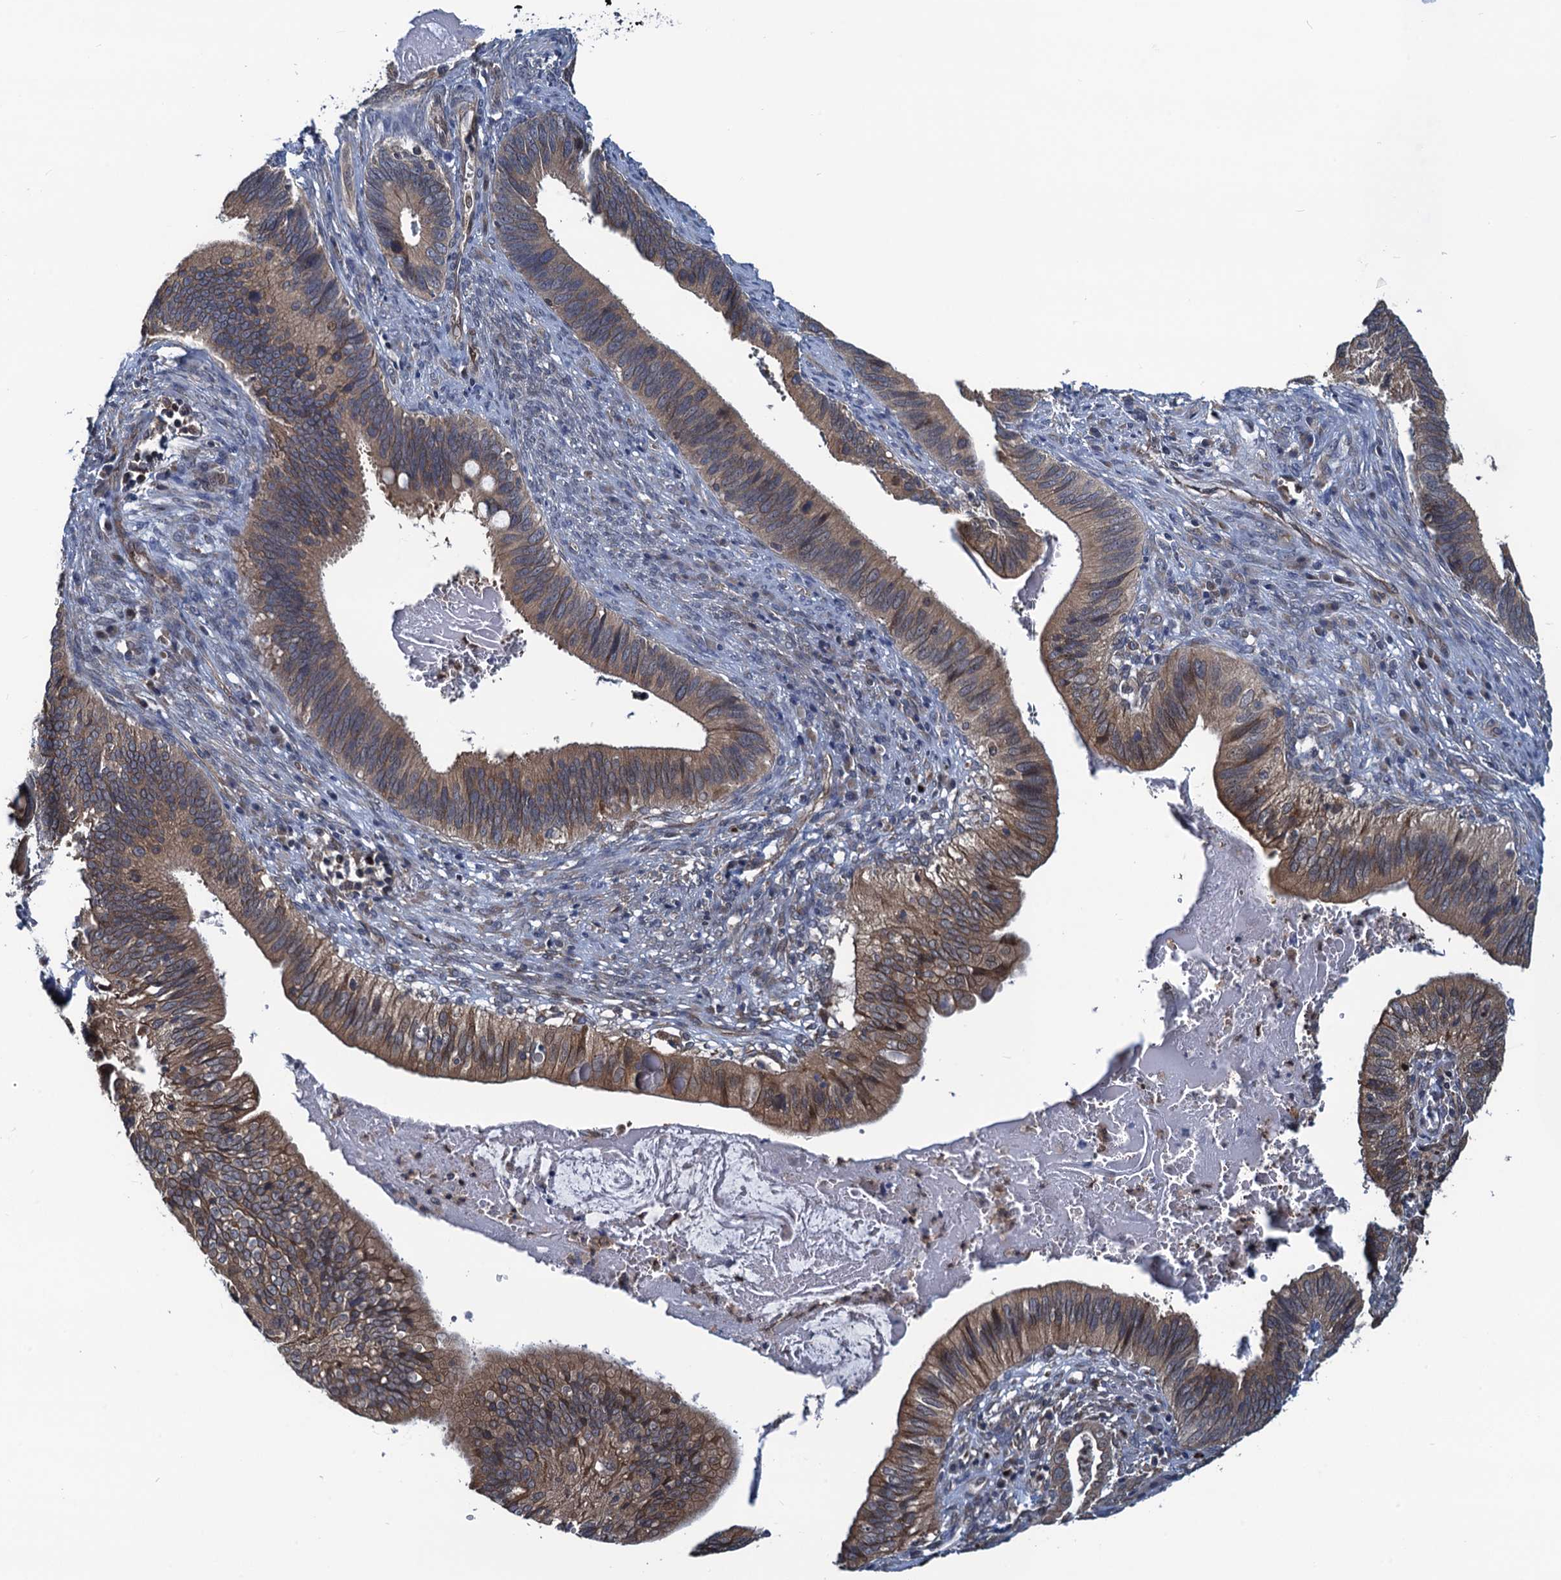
{"staining": {"intensity": "moderate", "quantity": ">75%", "location": "cytoplasmic/membranous"}, "tissue": "cervical cancer", "cell_type": "Tumor cells", "image_type": "cancer", "snomed": [{"axis": "morphology", "description": "Adenocarcinoma, NOS"}, {"axis": "topography", "description": "Cervix"}], "caption": "Immunohistochemistry staining of cervical cancer (adenocarcinoma), which demonstrates medium levels of moderate cytoplasmic/membranous positivity in approximately >75% of tumor cells indicating moderate cytoplasmic/membranous protein staining. The staining was performed using DAB (3,3'-diaminobenzidine) (brown) for protein detection and nuclei were counterstained in hematoxylin (blue).", "gene": "RNF125", "patient": {"sex": "female", "age": 42}}